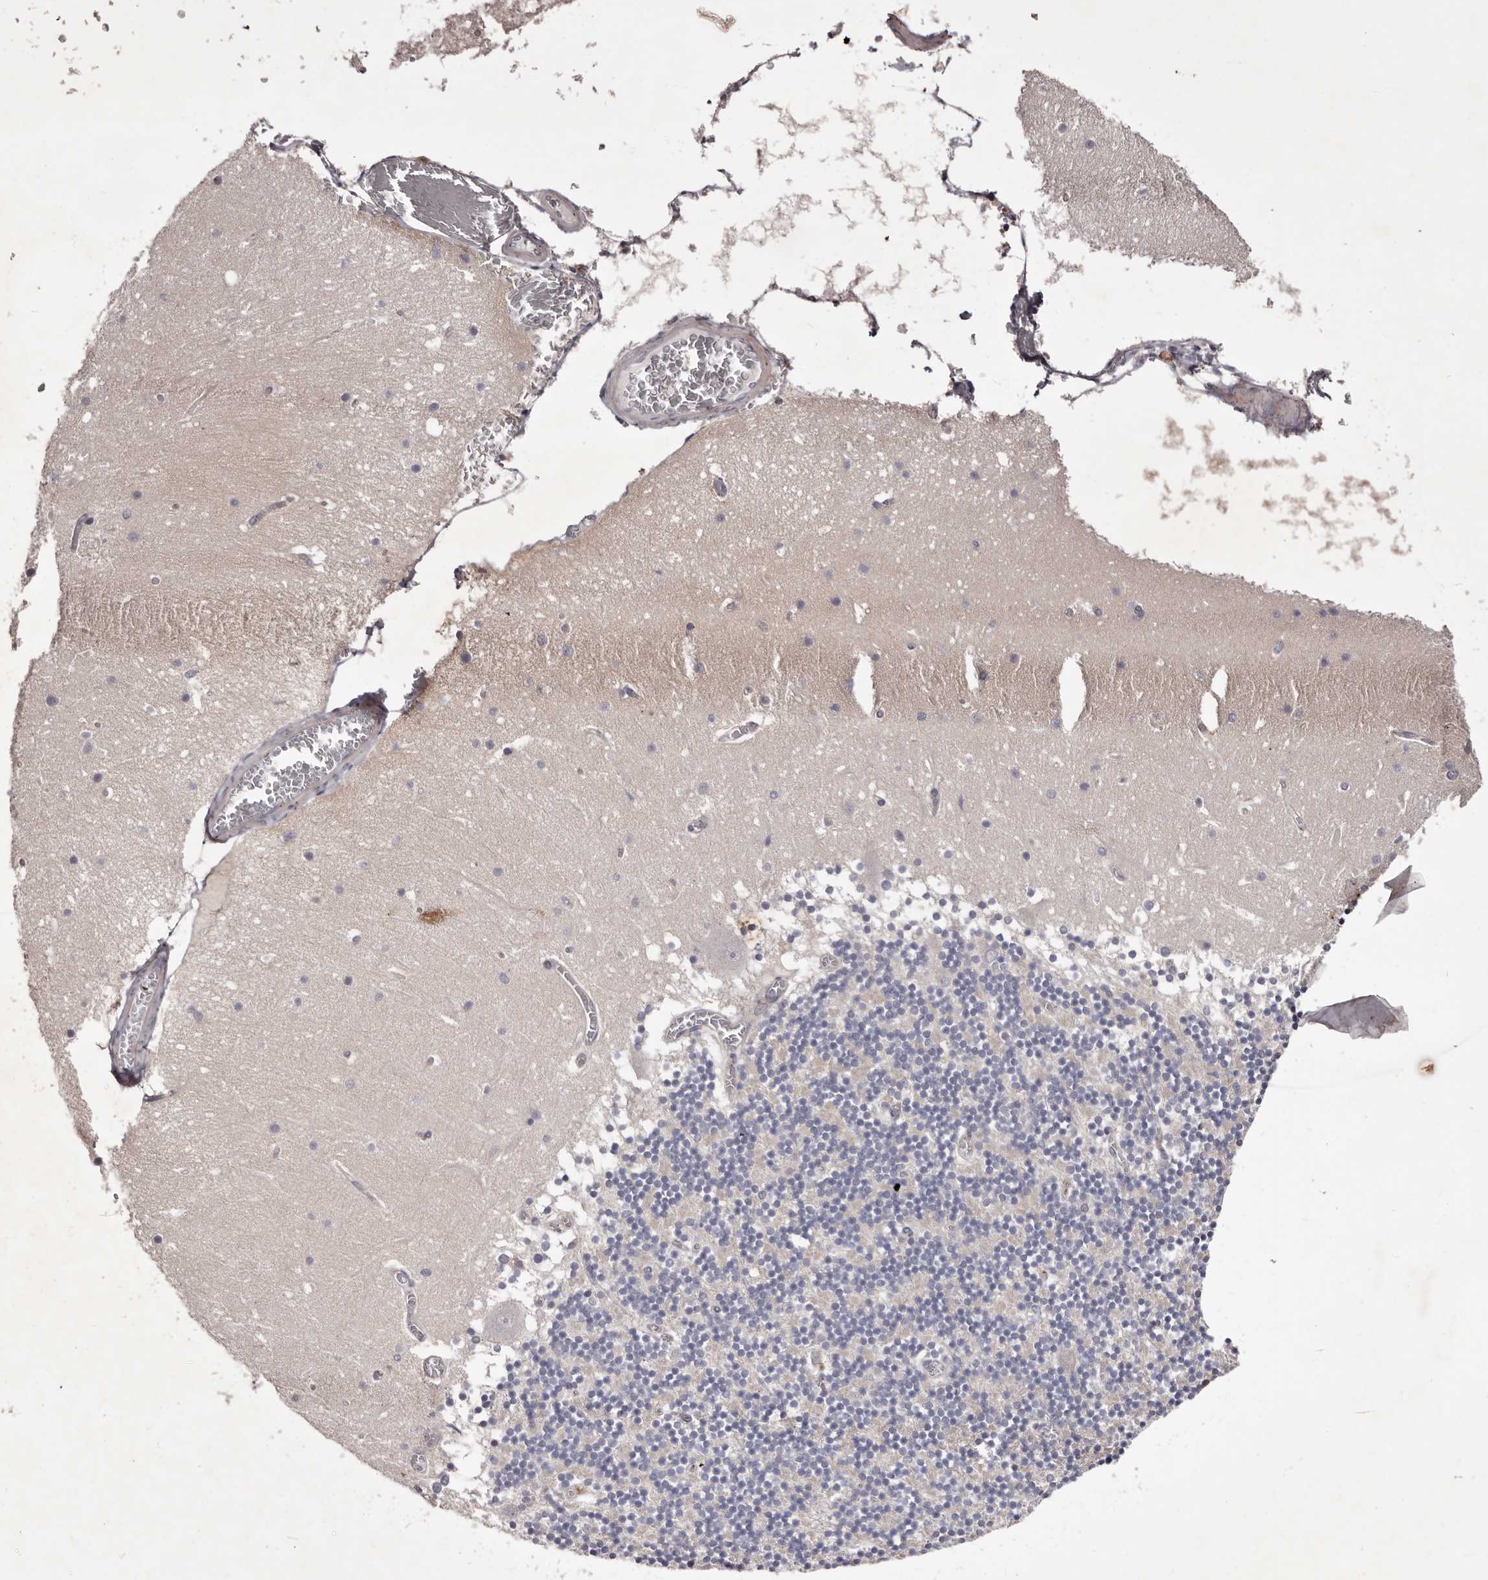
{"staining": {"intensity": "negative", "quantity": "none", "location": "none"}, "tissue": "cerebellum", "cell_type": "Cells in granular layer", "image_type": "normal", "snomed": [{"axis": "morphology", "description": "Normal tissue, NOS"}, {"axis": "topography", "description": "Cerebellum"}], "caption": "High power microscopy histopathology image of an immunohistochemistry histopathology image of unremarkable cerebellum, revealing no significant positivity in cells in granular layer.", "gene": "PEG10", "patient": {"sex": "female", "age": 28}}